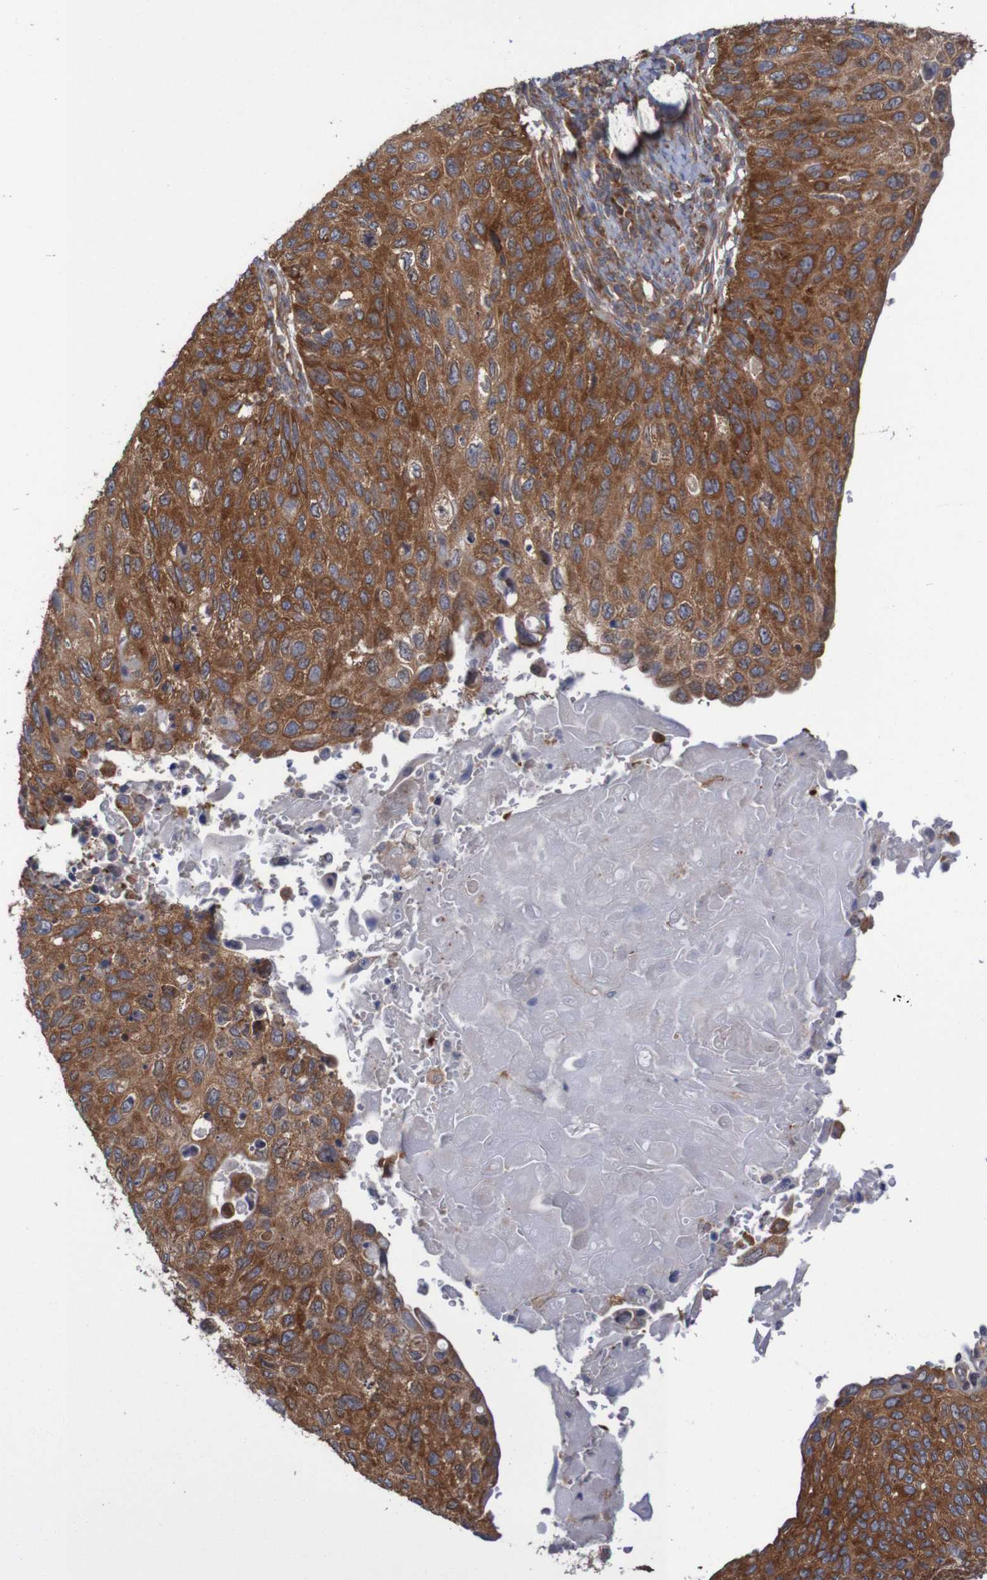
{"staining": {"intensity": "strong", "quantity": ">75%", "location": "cytoplasmic/membranous"}, "tissue": "cervical cancer", "cell_type": "Tumor cells", "image_type": "cancer", "snomed": [{"axis": "morphology", "description": "Squamous cell carcinoma, NOS"}, {"axis": "topography", "description": "Cervix"}], "caption": "A photomicrograph of human cervical cancer stained for a protein reveals strong cytoplasmic/membranous brown staining in tumor cells.", "gene": "LRRC47", "patient": {"sex": "female", "age": 70}}